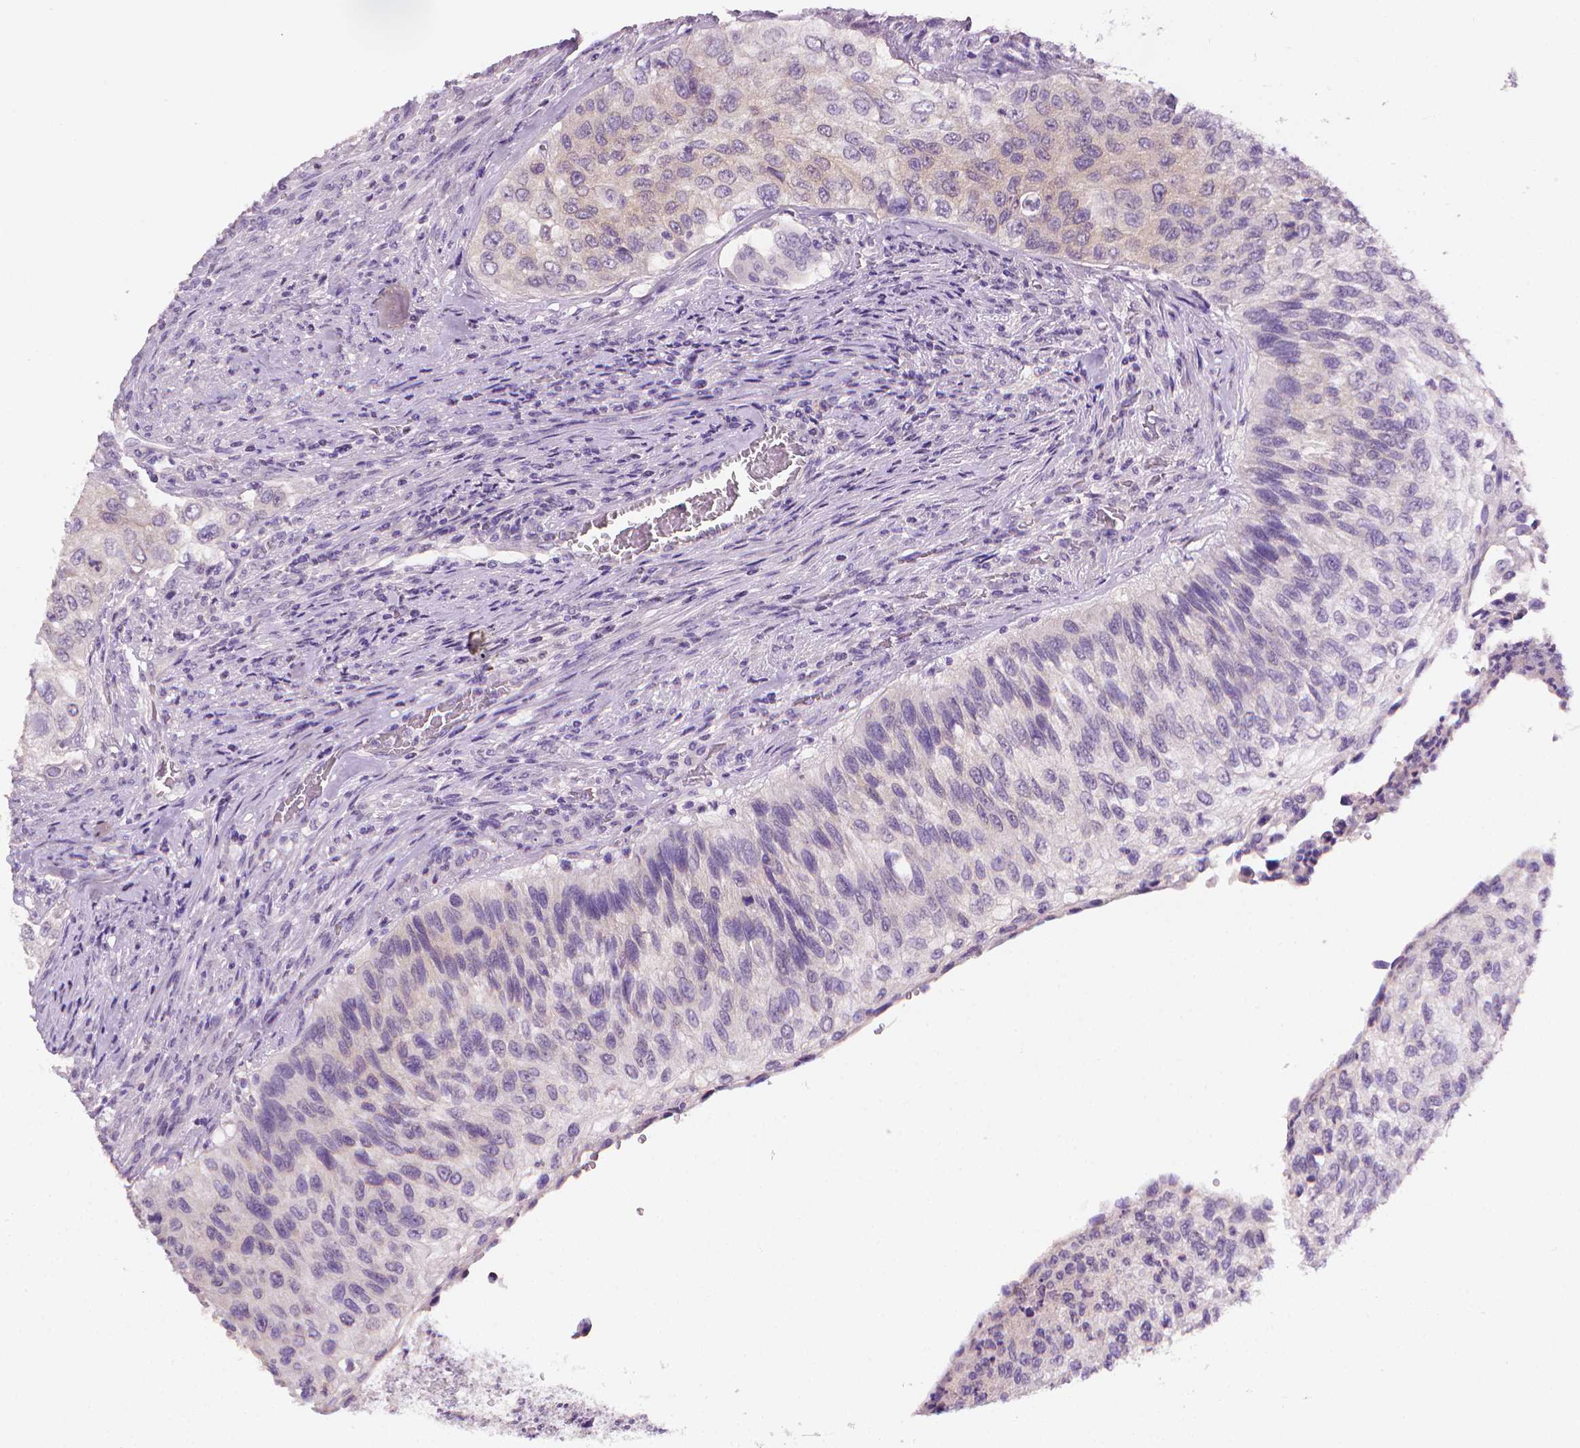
{"staining": {"intensity": "weak", "quantity": "<25%", "location": "cytoplasmic/membranous"}, "tissue": "urothelial cancer", "cell_type": "Tumor cells", "image_type": "cancer", "snomed": [{"axis": "morphology", "description": "Urothelial carcinoma, High grade"}, {"axis": "topography", "description": "Urinary bladder"}], "caption": "An image of human urothelial cancer is negative for staining in tumor cells.", "gene": "FASN", "patient": {"sex": "female", "age": 60}}